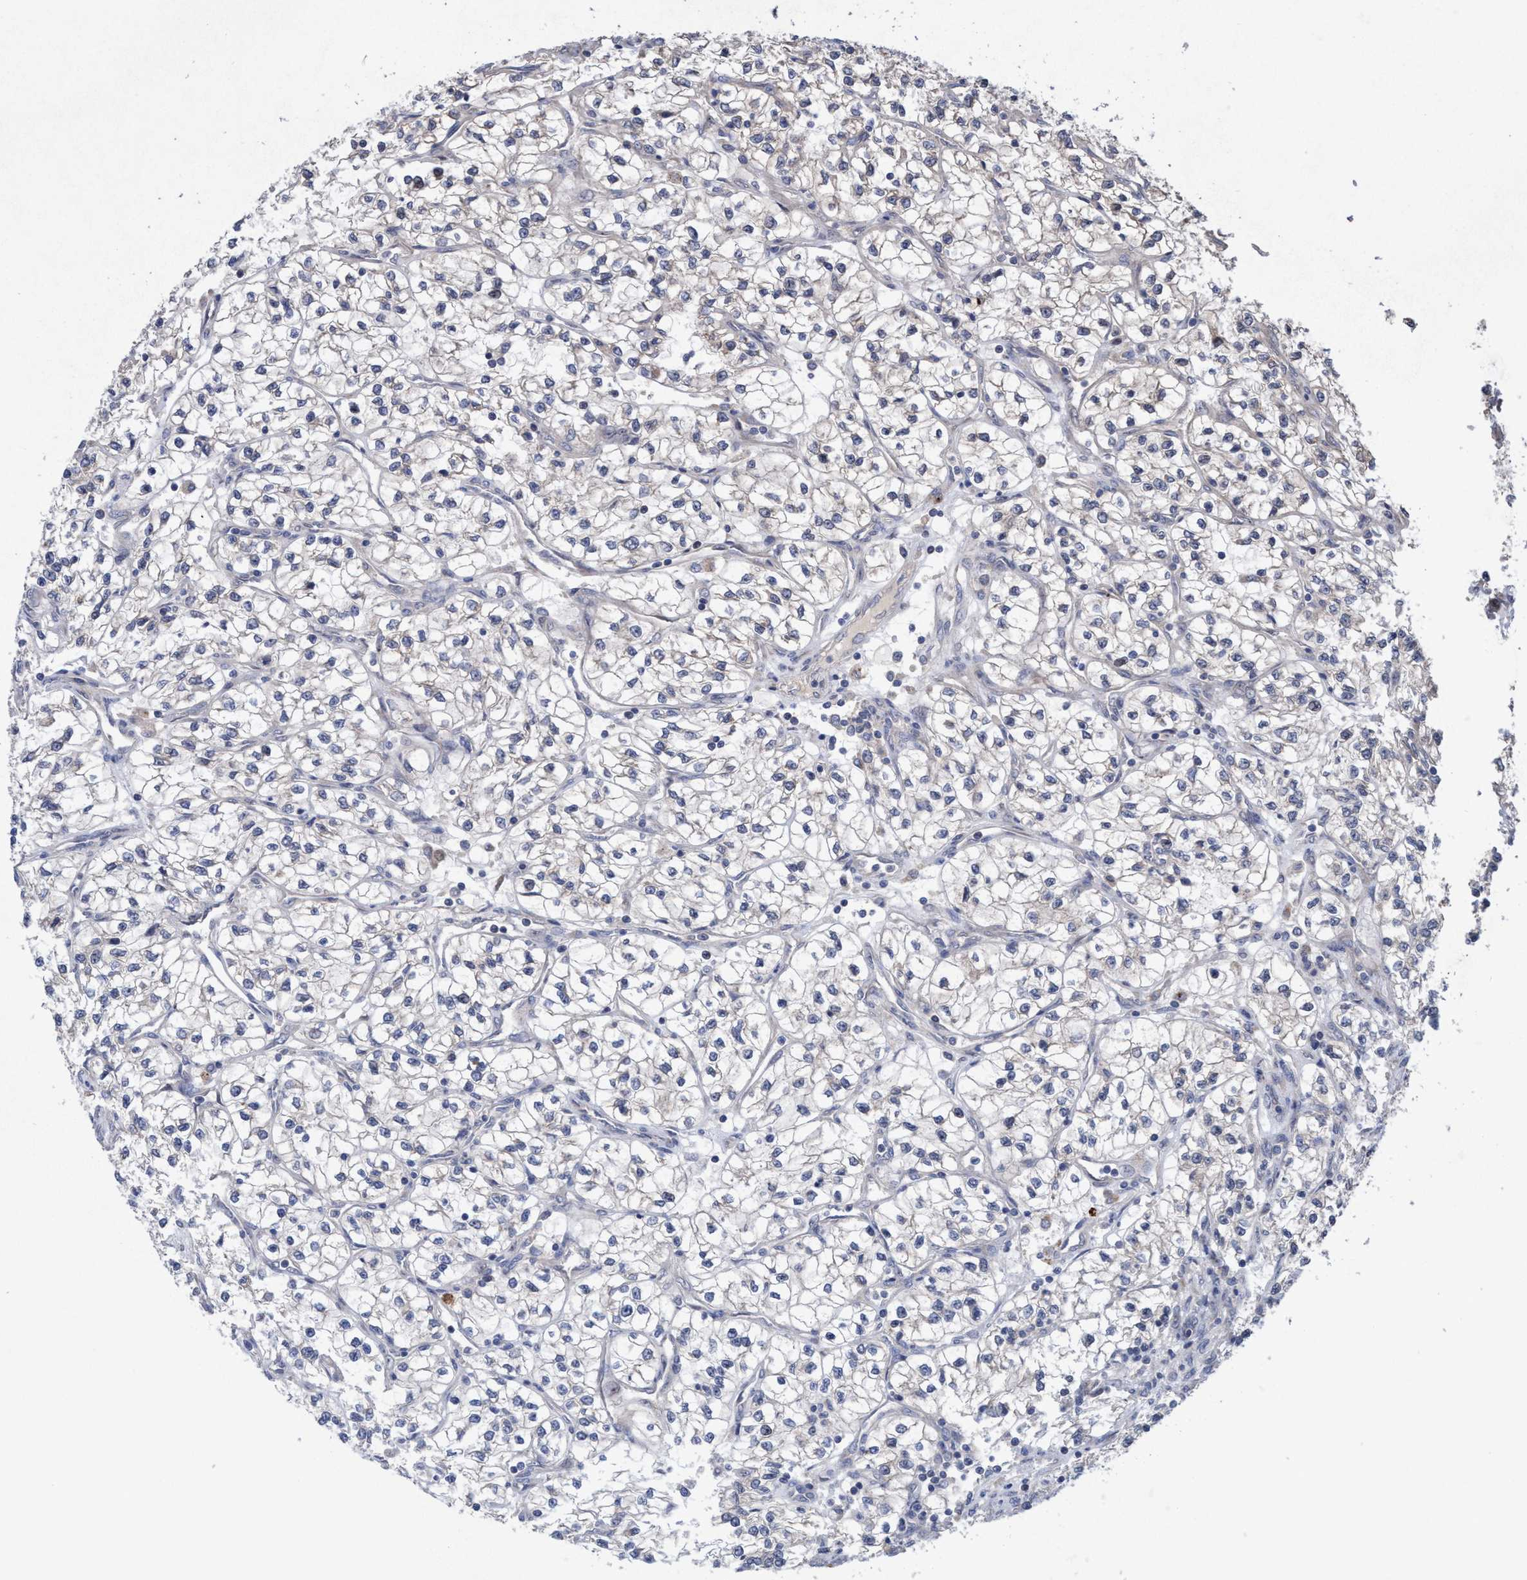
{"staining": {"intensity": "negative", "quantity": "none", "location": "none"}, "tissue": "renal cancer", "cell_type": "Tumor cells", "image_type": "cancer", "snomed": [{"axis": "morphology", "description": "Adenocarcinoma, NOS"}, {"axis": "topography", "description": "Kidney"}], "caption": "DAB immunohistochemical staining of human renal cancer displays no significant expression in tumor cells.", "gene": "P2RY14", "patient": {"sex": "female", "age": 57}}